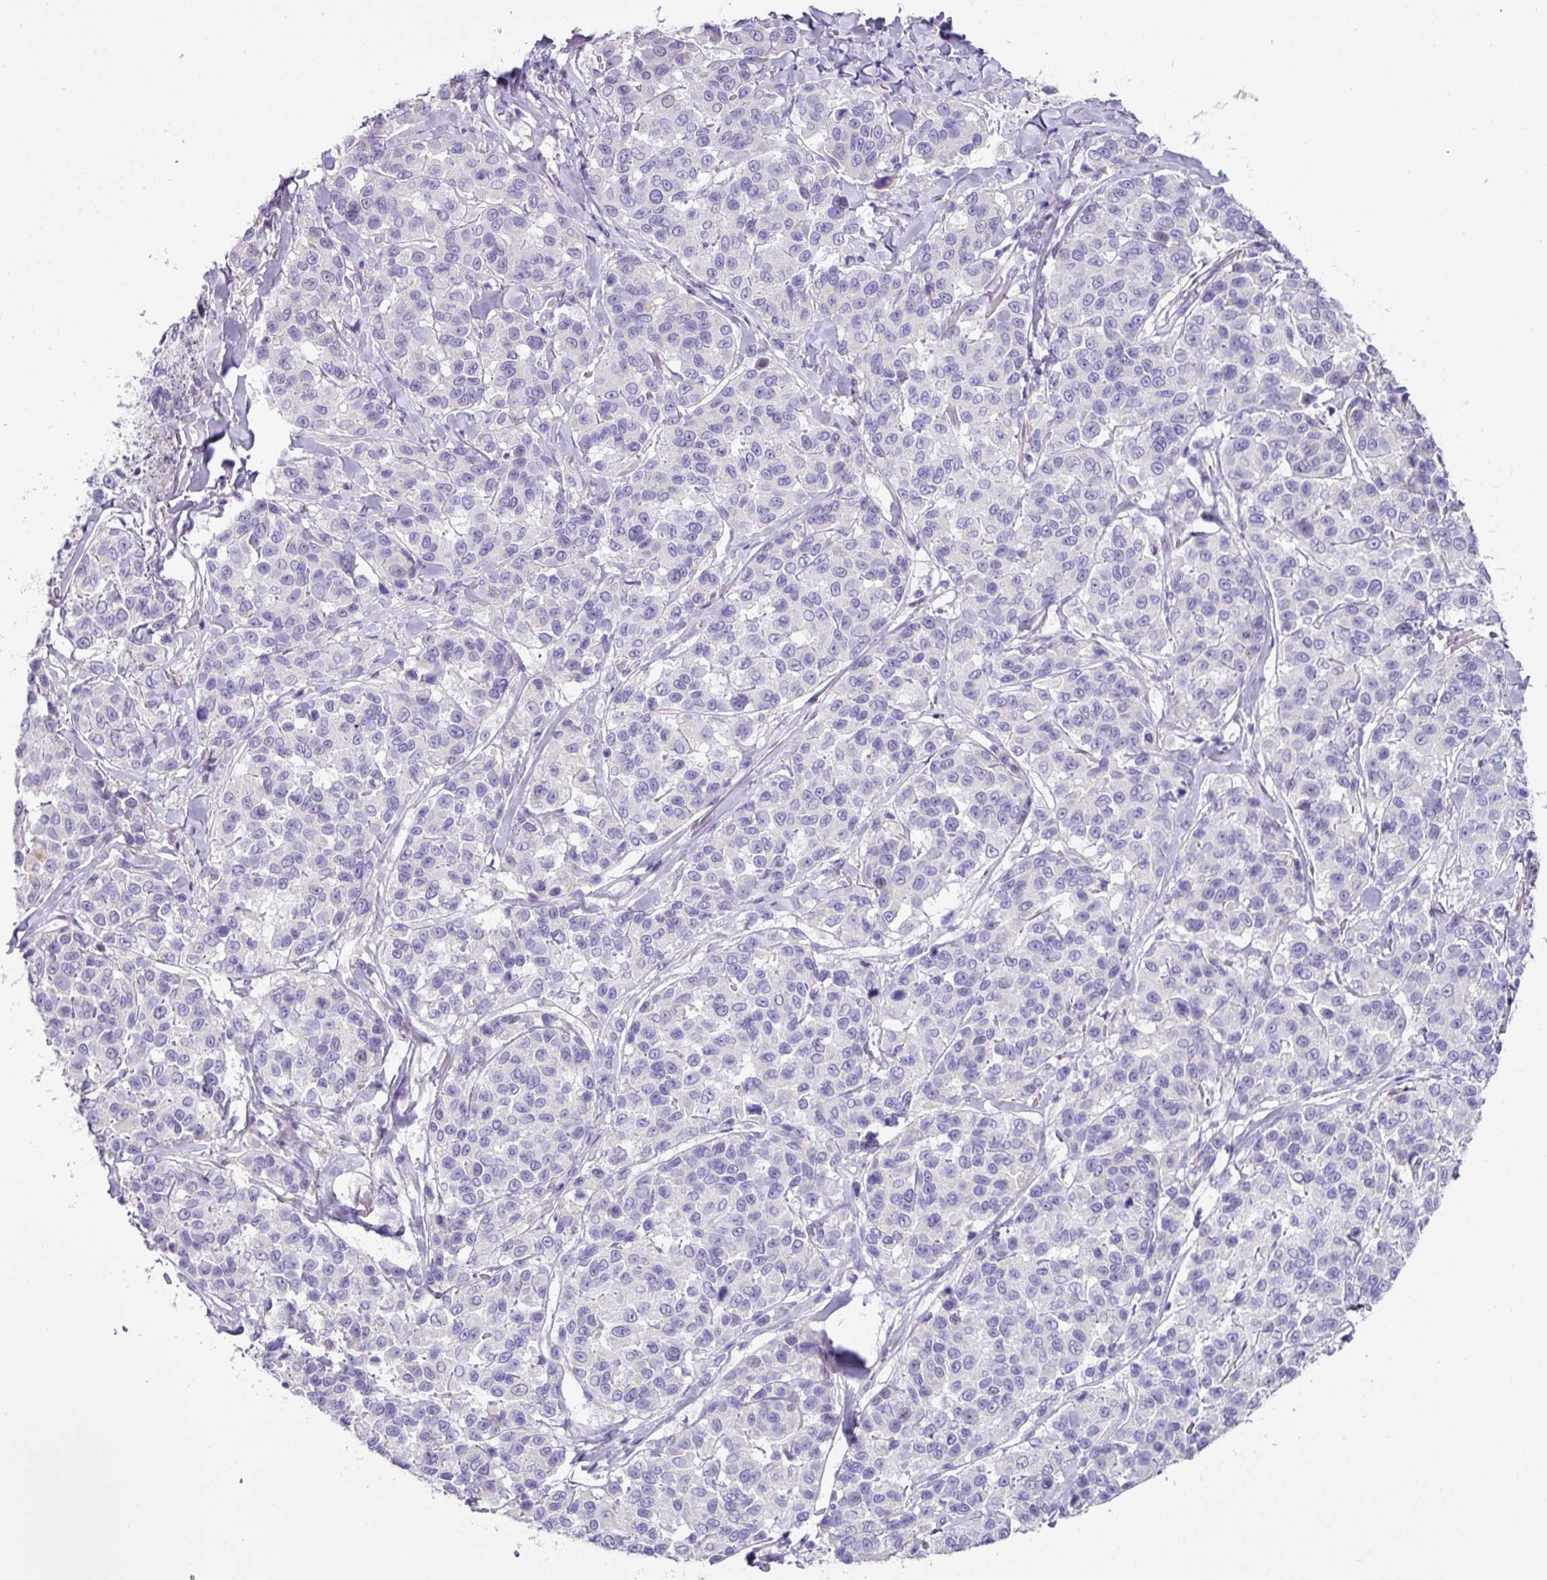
{"staining": {"intensity": "negative", "quantity": "none", "location": "none"}, "tissue": "melanoma", "cell_type": "Tumor cells", "image_type": "cancer", "snomed": [{"axis": "morphology", "description": "Malignant melanoma, NOS"}, {"axis": "topography", "description": "Skin"}], "caption": "An immunohistochemistry micrograph of melanoma is shown. There is no staining in tumor cells of melanoma.", "gene": "RGS16", "patient": {"sex": "female", "age": 66}}